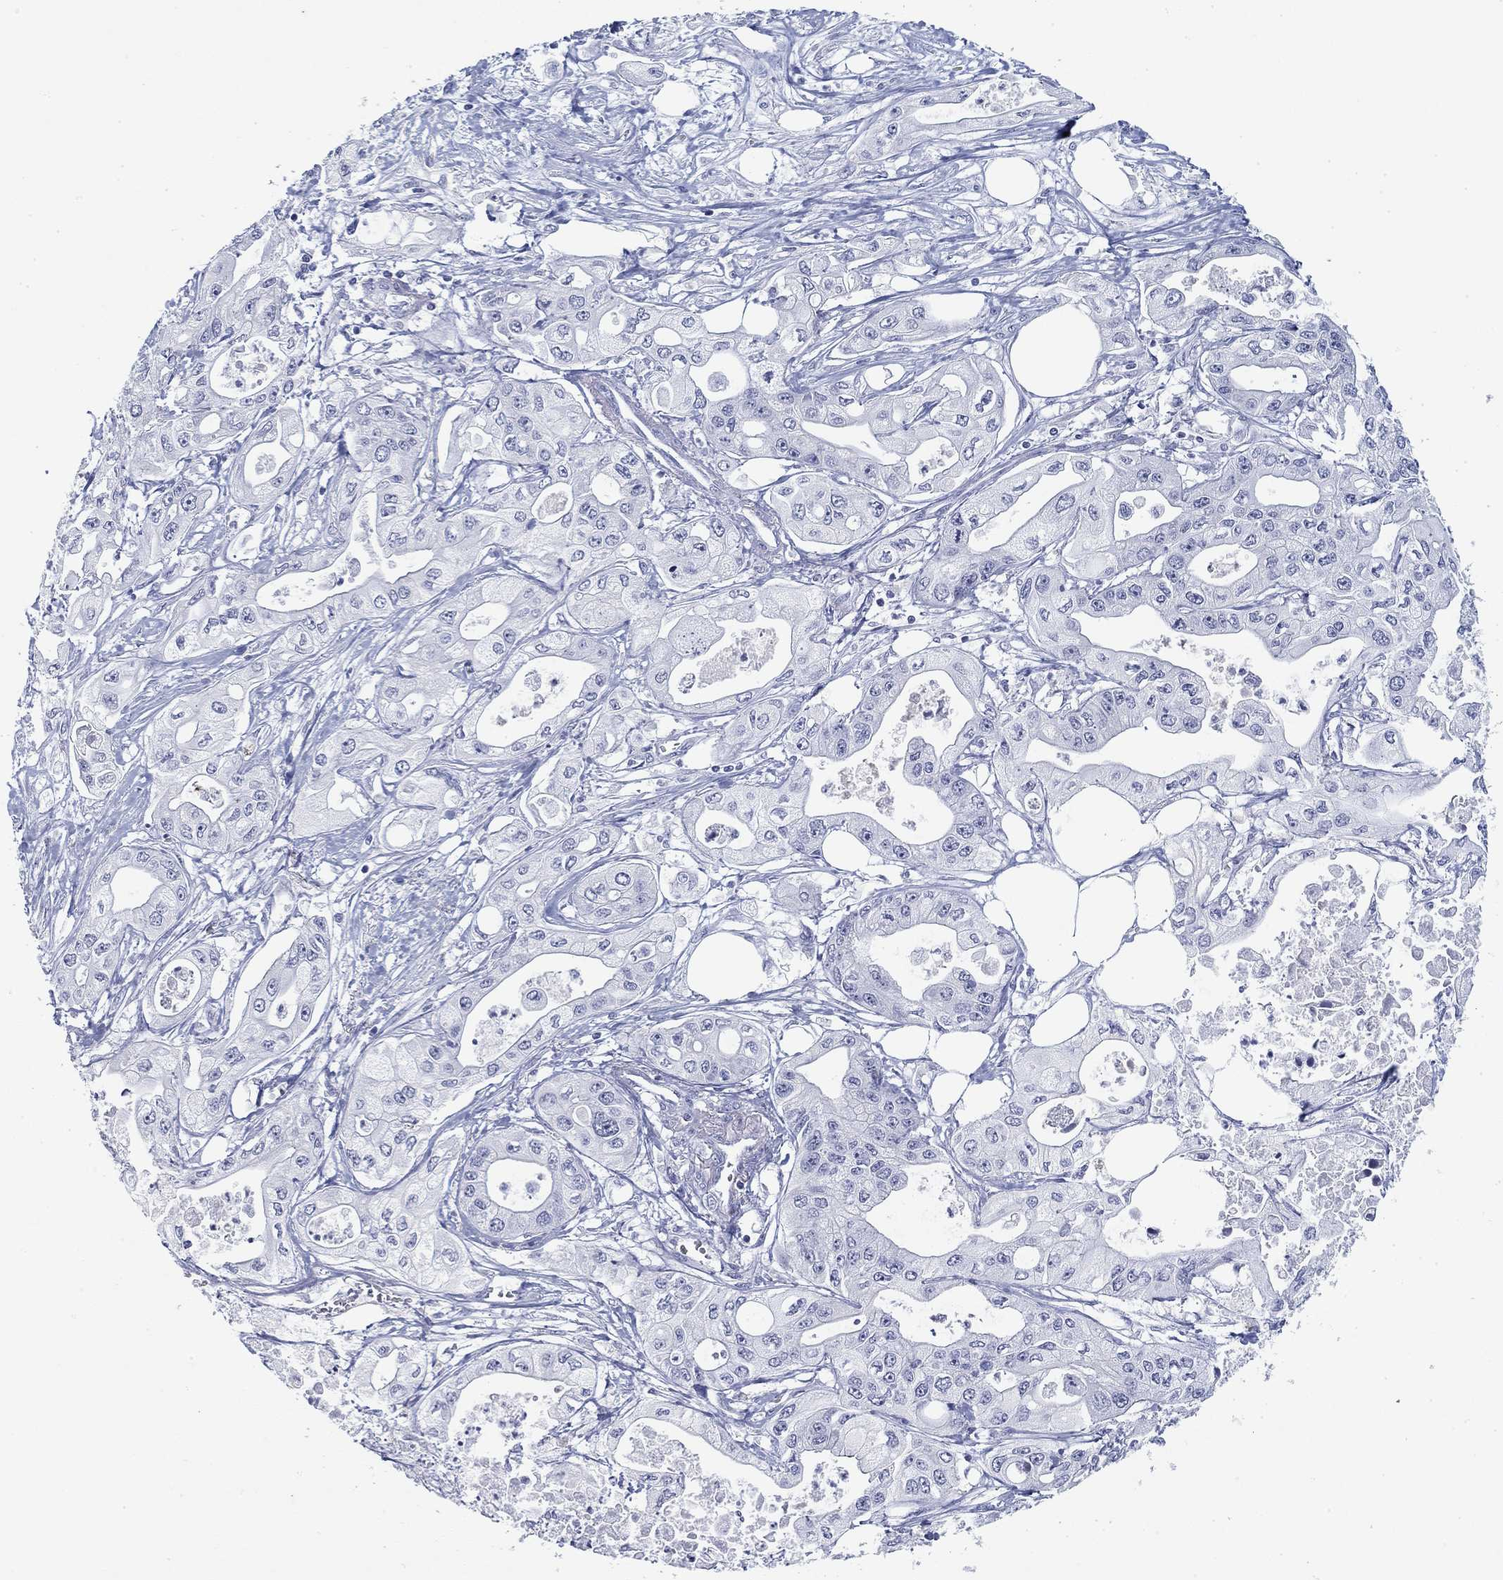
{"staining": {"intensity": "negative", "quantity": "none", "location": "none"}, "tissue": "pancreatic cancer", "cell_type": "Tumor cells", "image_type": "cancer", "snomed": [{"axis": "morphology", "description": "Adenocarcinoma, NOS"}, {"axis": "topography", "description": "Pancreas"}], "caption": "DAB immunohistochemical staining of human pancreatic cancer displays no significant staining in tumor cells.", "gene": "CD79B", "patient": {"sex": "male", "age": 70}}